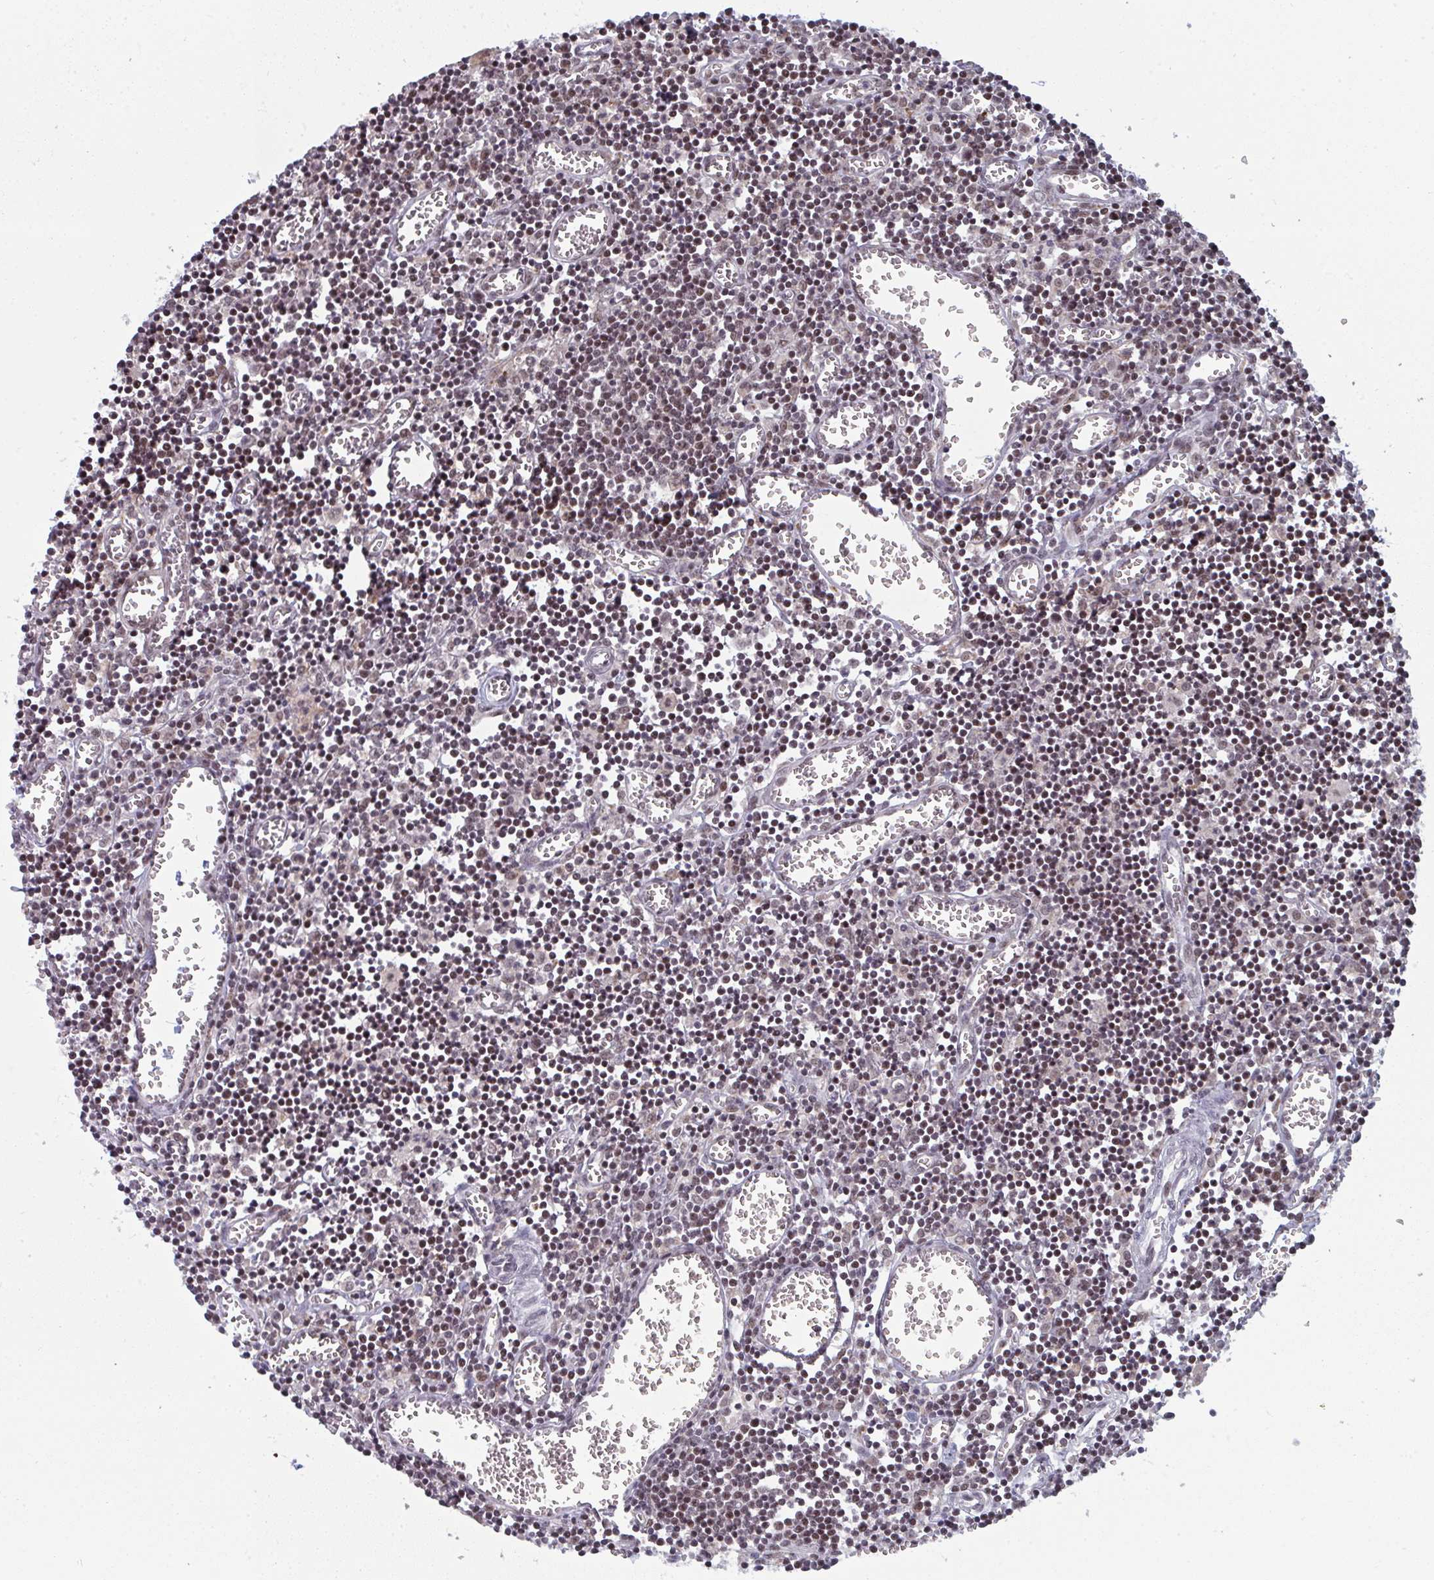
{"staining": {"intensity": "weak", "quantity": ">75%", "location": "nuclear"}, "tissue": "lymph node", "cell_type": "Germinal center cells", "image_type": "normal", "snomed": [{"axis": "morphology", "description": "Normal tissue, NOS"}, {"axis": "topography", "description": "Lymph node"}], "caption": "This is a micrograph of immunohistochemistry (IHC) staining of benign lymph node, which shows weak positivity in the nuclear of germinal center cells.", "gene": "ATF1", "patient": {"sex": "male", "age": 66}}